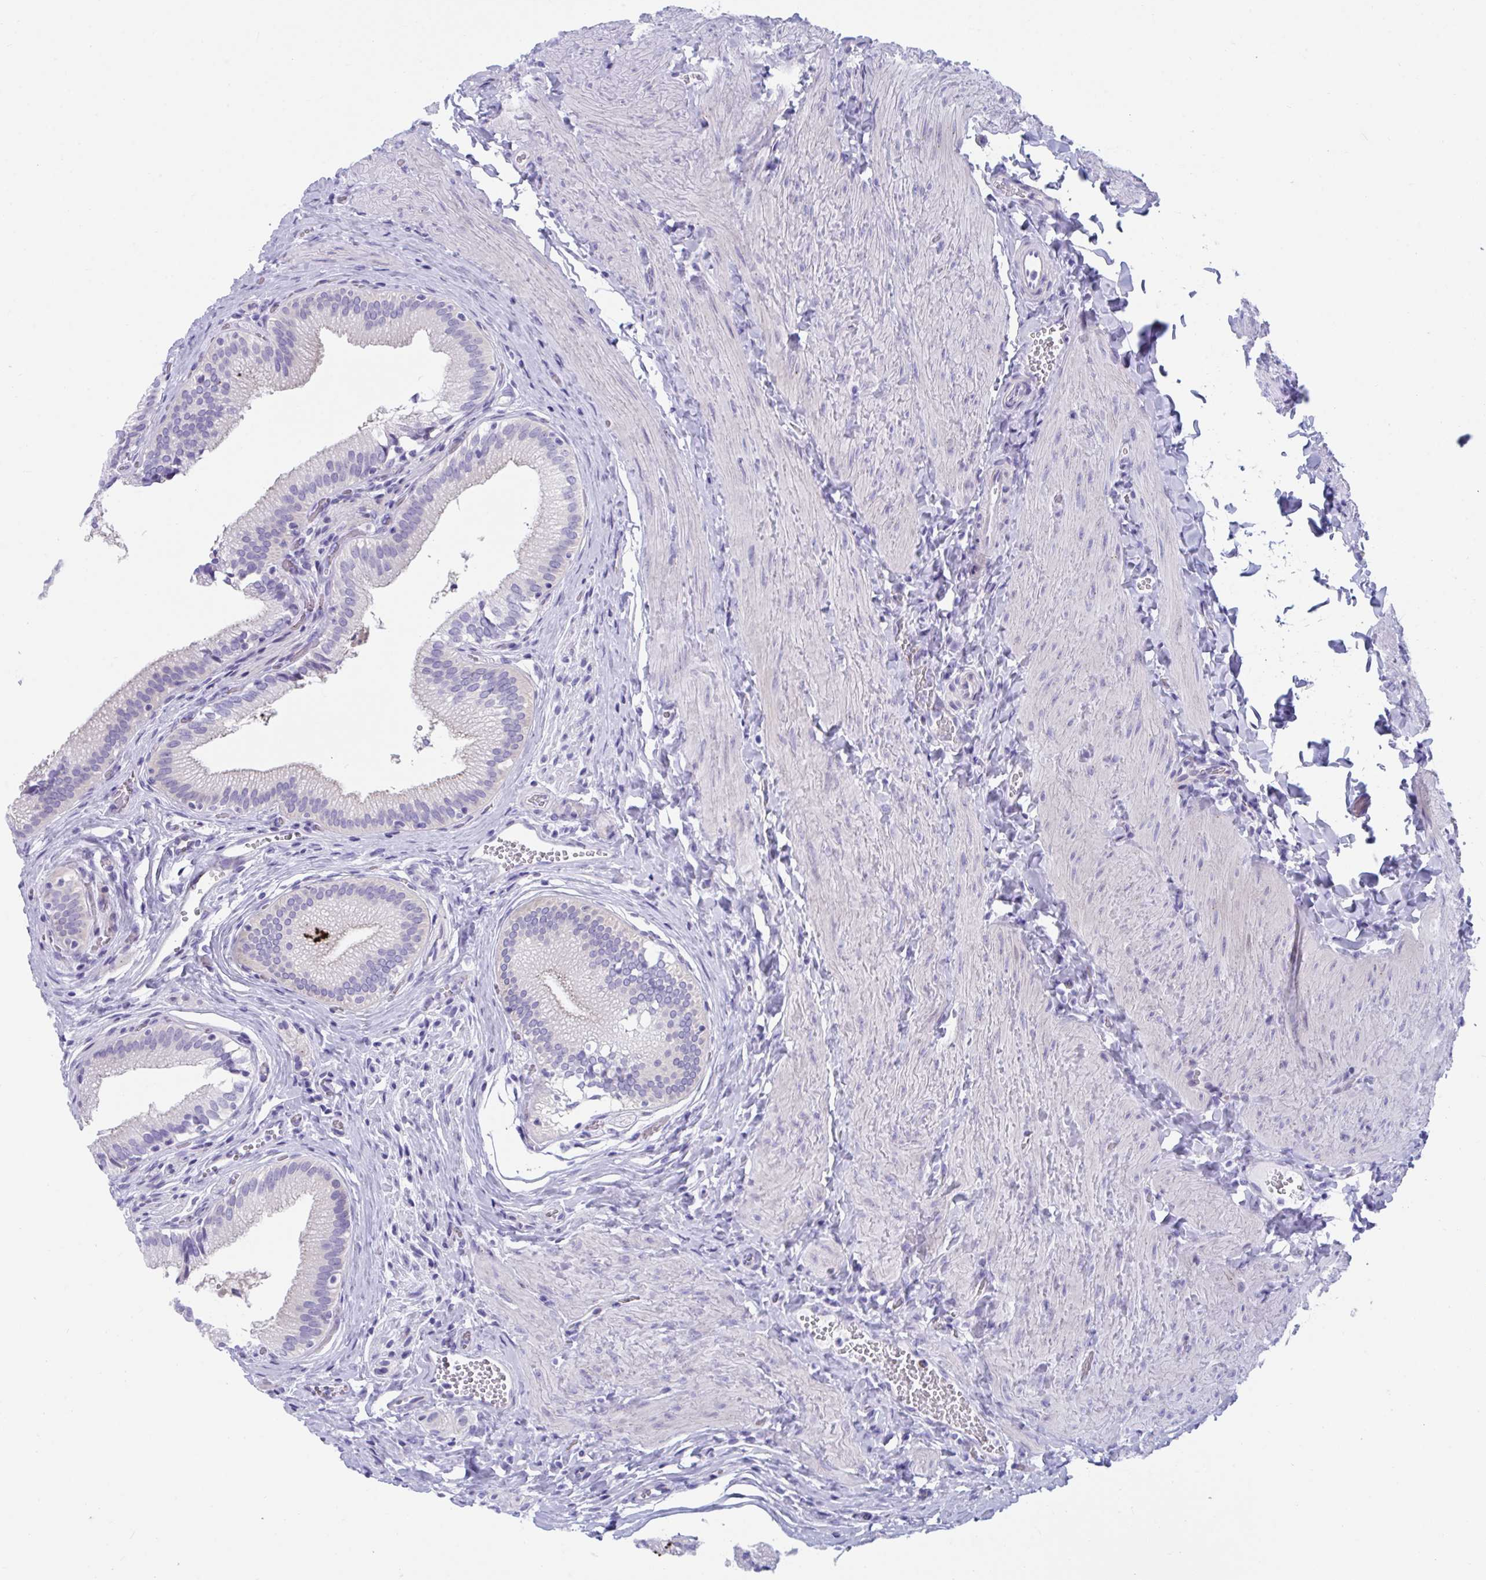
{"staining": {"intensity": "weak", "quantity": "<25%", "location": "cytoplasmic/membranous"}, "tissue": "gallbladder", "cell_type": "Glandular cells", "image_type": "normal", "snomed": [{"axis": "morphology", "description": "Normal tissue, NOS"}, {"axis": "topography", "description": "Gallbladder"}, {"axis": "topography", "description": "Peripheral nerve tissue"}], "caption": "Immunohistochemical staining of benign gallbladder reveals no significant positivity in glandular cells. (Brightfield microscopy of DAB IHC at high magnification).", "gene": "TTC30A", "patient": {"sex": "male", "age": 17}}